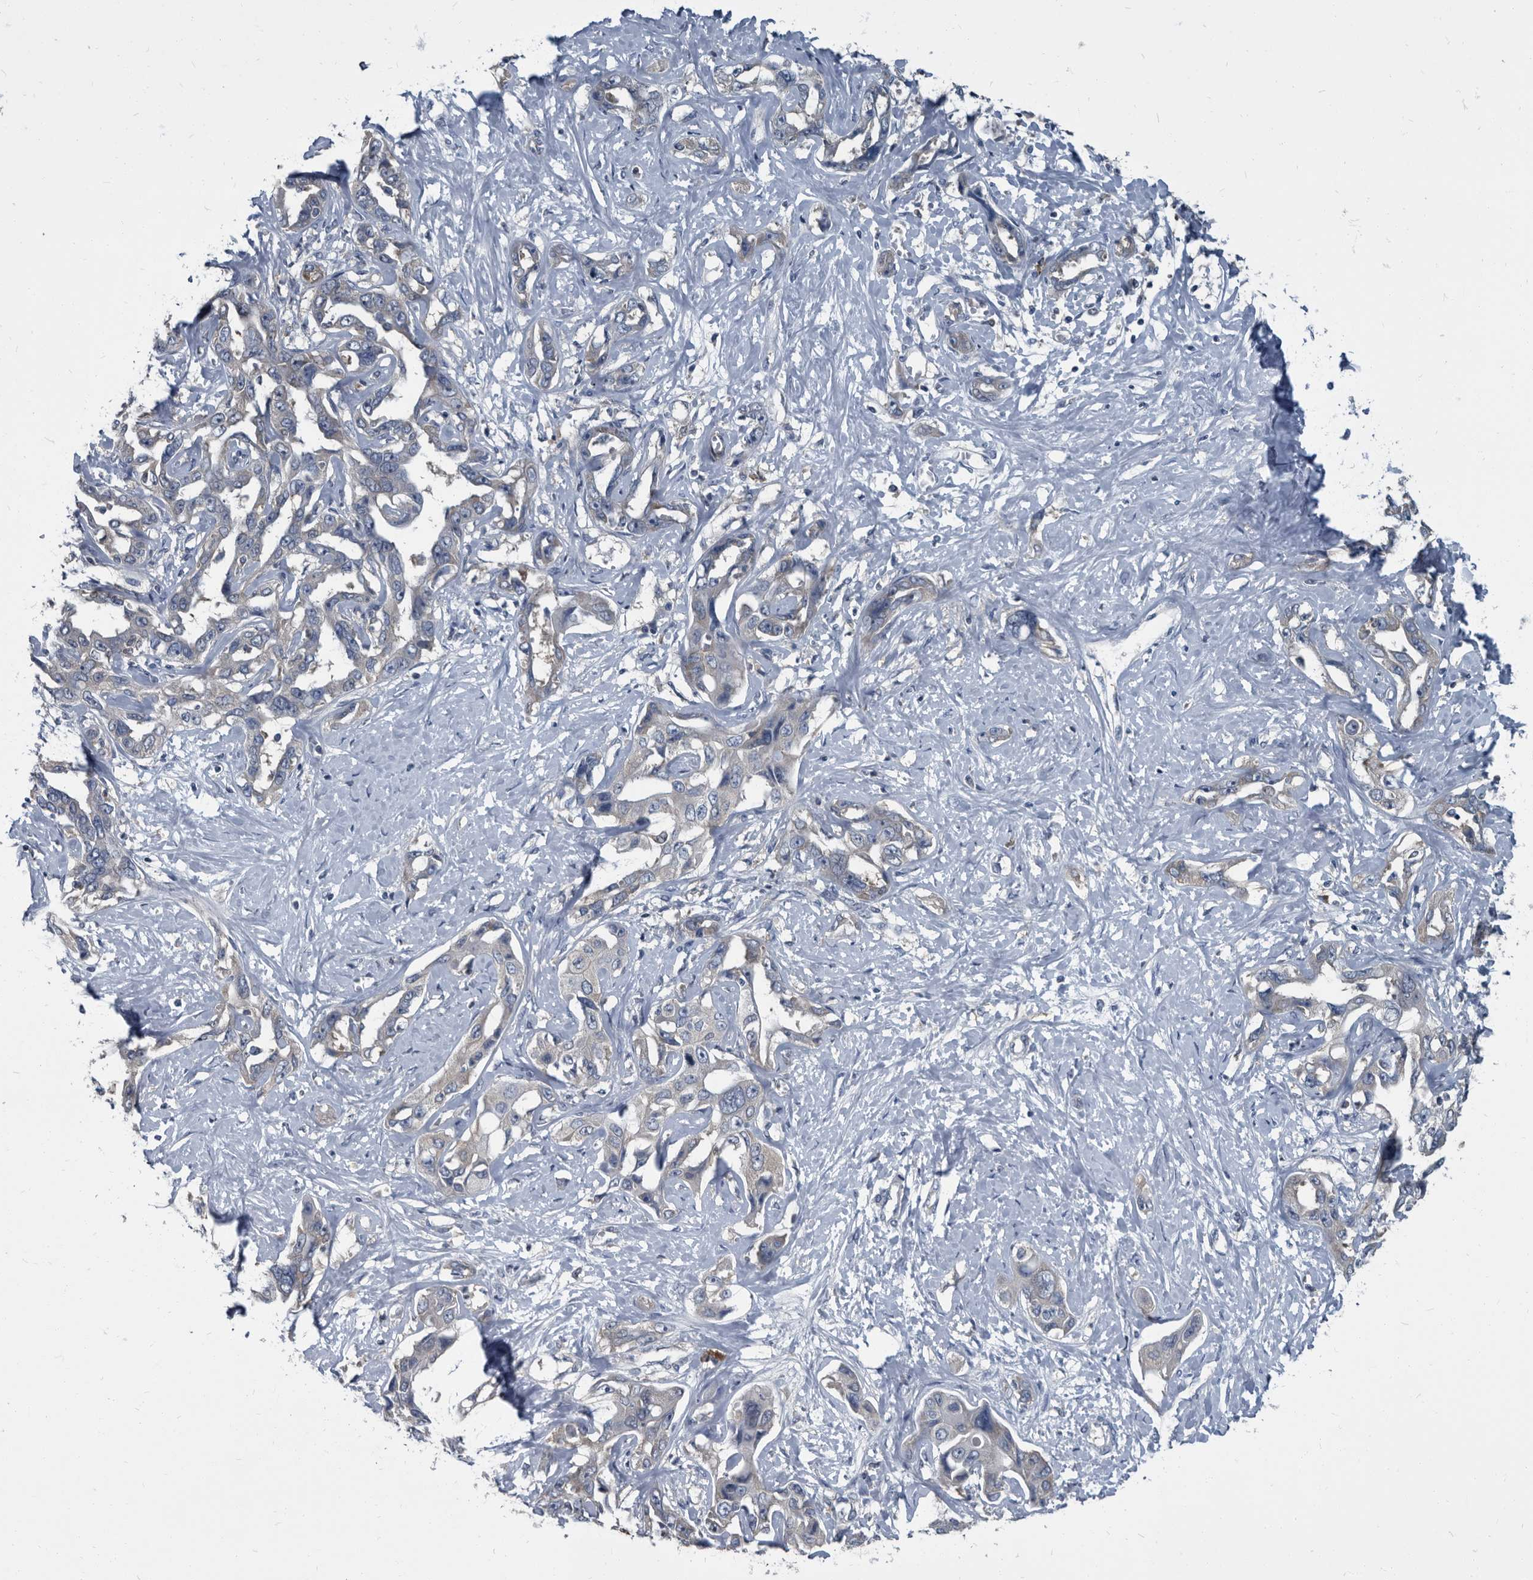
{"staining": {"intensity": "negative", "quantity": "none", "location": "none"}, "tissue": "liver cancer", "cell_type": "Tumor cells", "image_type": "cancer", "snomed": [{"axis": "morphology", "description": "Cholangiocarcinoma"}, {"axis": "topography", "description": "Liver"}], "caption": "Protein analysis of liver cancer reveals no significant expression in tumor cells.", "gene": "CDV3", "patient": {"sex": "male", "age": 59}}